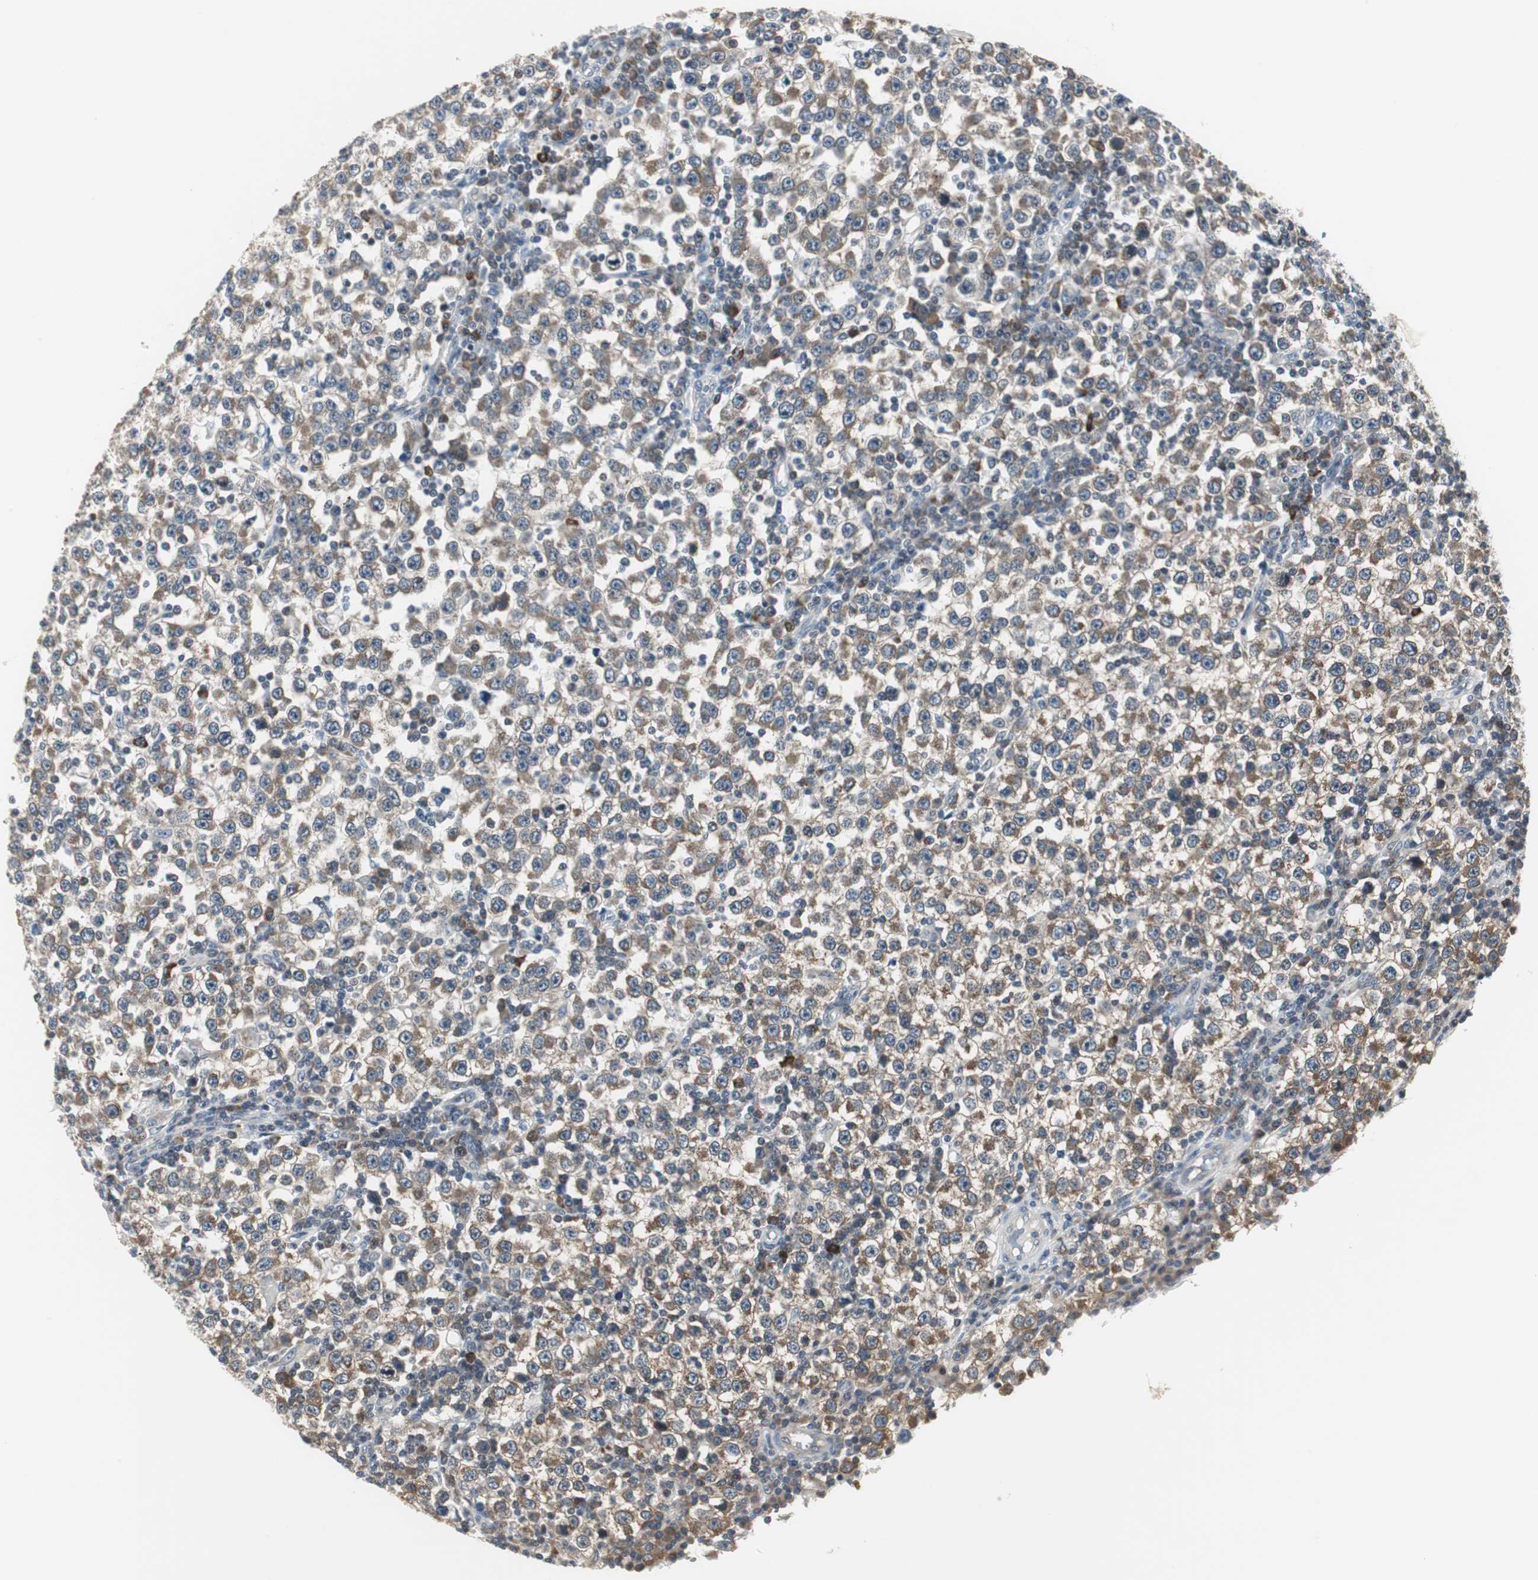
{"staining": {"intensity": "moderate", "quantity": ">75%", "location": "cytoplasmic/membranous"}, "tissue": "testis cancer", "cell_type": "Tumor cells", "image_type": "cancer", "snomed": [{"axis": "morphology", "description": "Seminoma, NOS"}, {"axis": "topography", "description": "Testis"}], "caption": "The histopathology image exhibits a brown stain indicating the presence of a protein in the cytoplasmic/membranous of tumor cells in seminoma (testis).", "gene": "CCT5", "patient": {"sex": "male", "age": 65}}